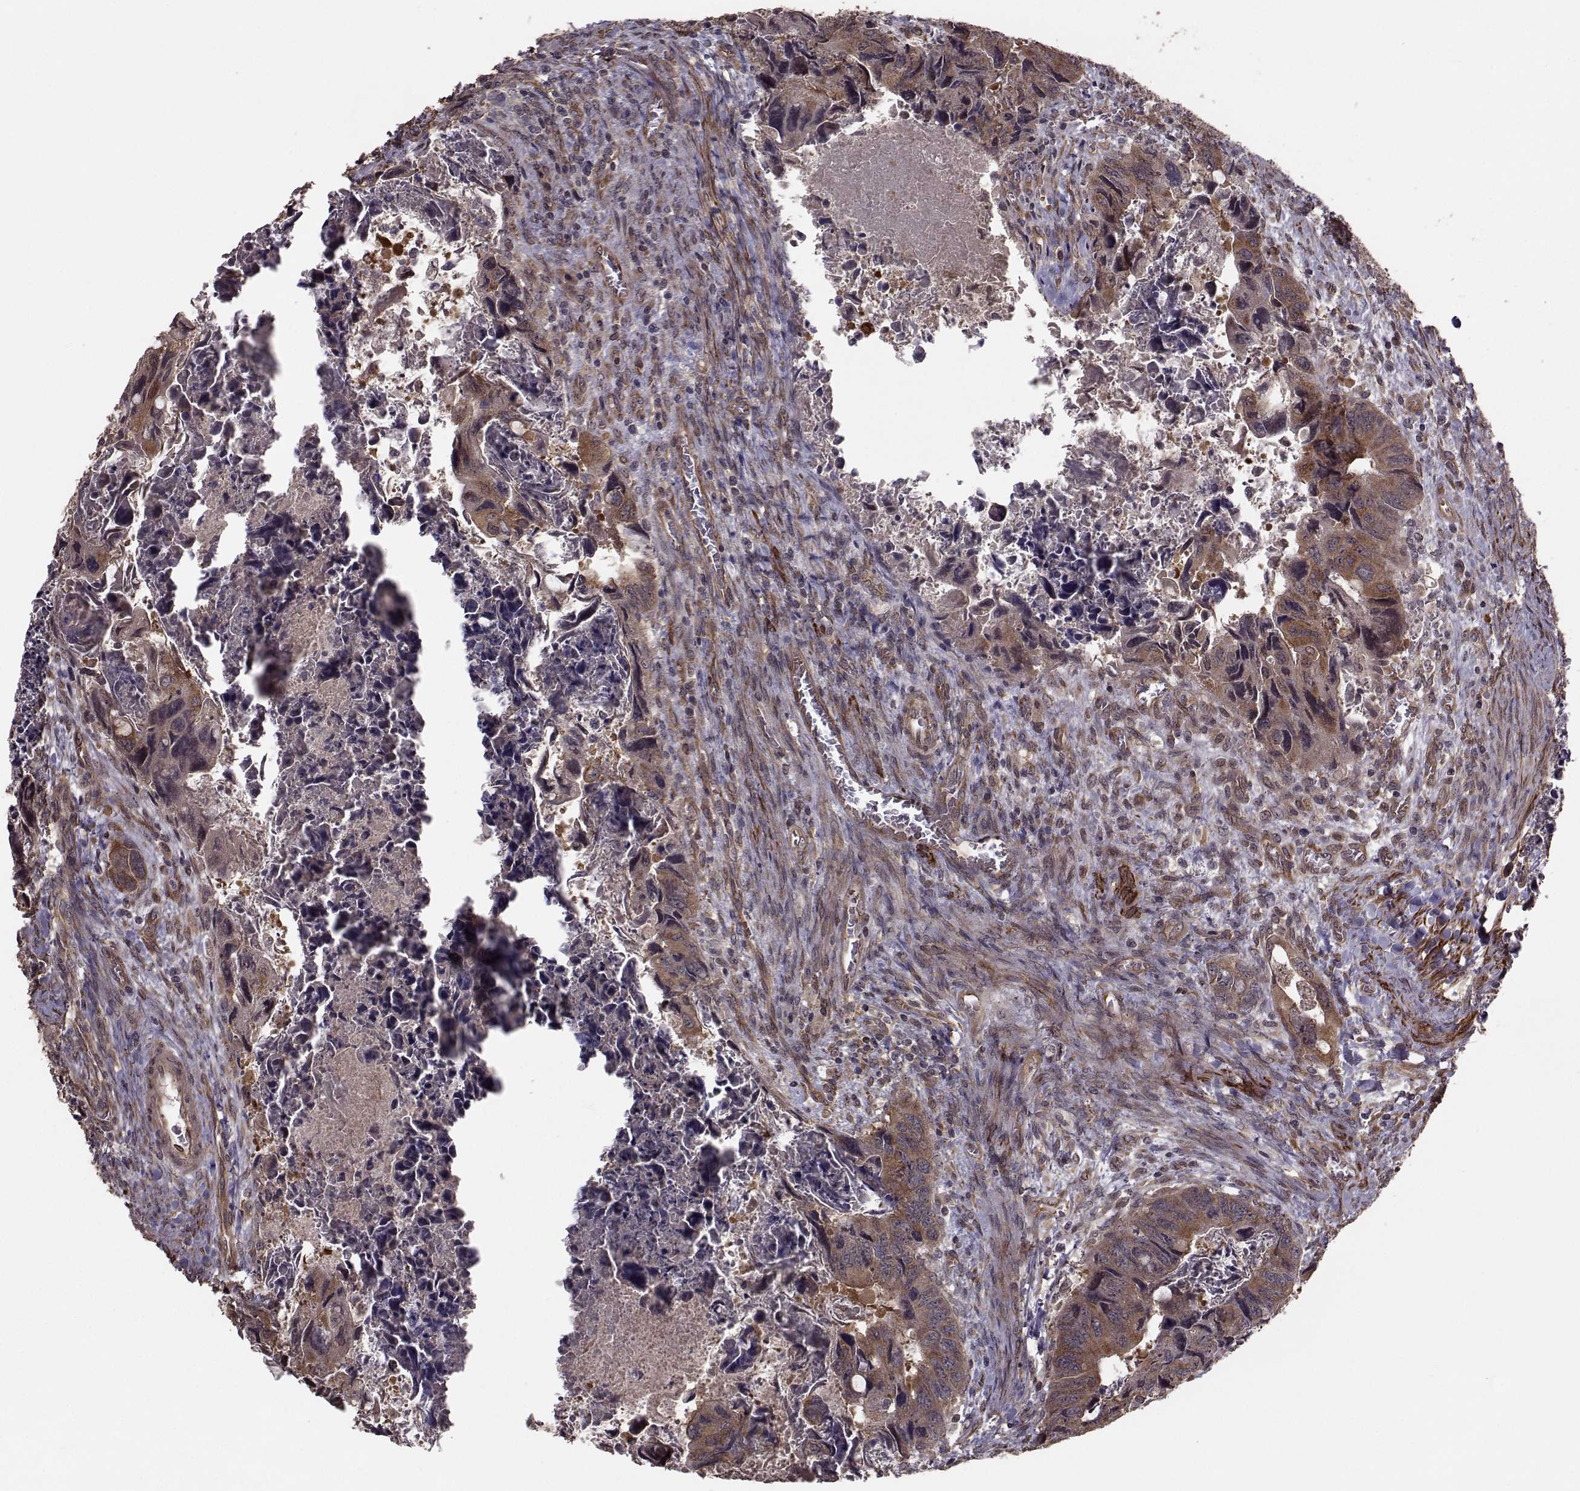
{"staining": {"intensity": "moderate", "quantity": ">75%", "location": "cytoplasmic/membranous"}, "tissue": "colorectal cancer", "cell_type": "Tumor cells", "image_type": "cancer", "snomed": [{"axis": "morphology", "description": "Adenocarcinoma, NOS"}, {"axis": "topography", "description": "Rectum"}], "caption": "The image demonstrates immunohistochemical staining of colorectal adenocarcinoma. There is moderate cytoplasmic/membranous staining is present in about >75% of tumor cells.", "gene": "TRIP10", "patient": {"sex": "male", "age": 62}}